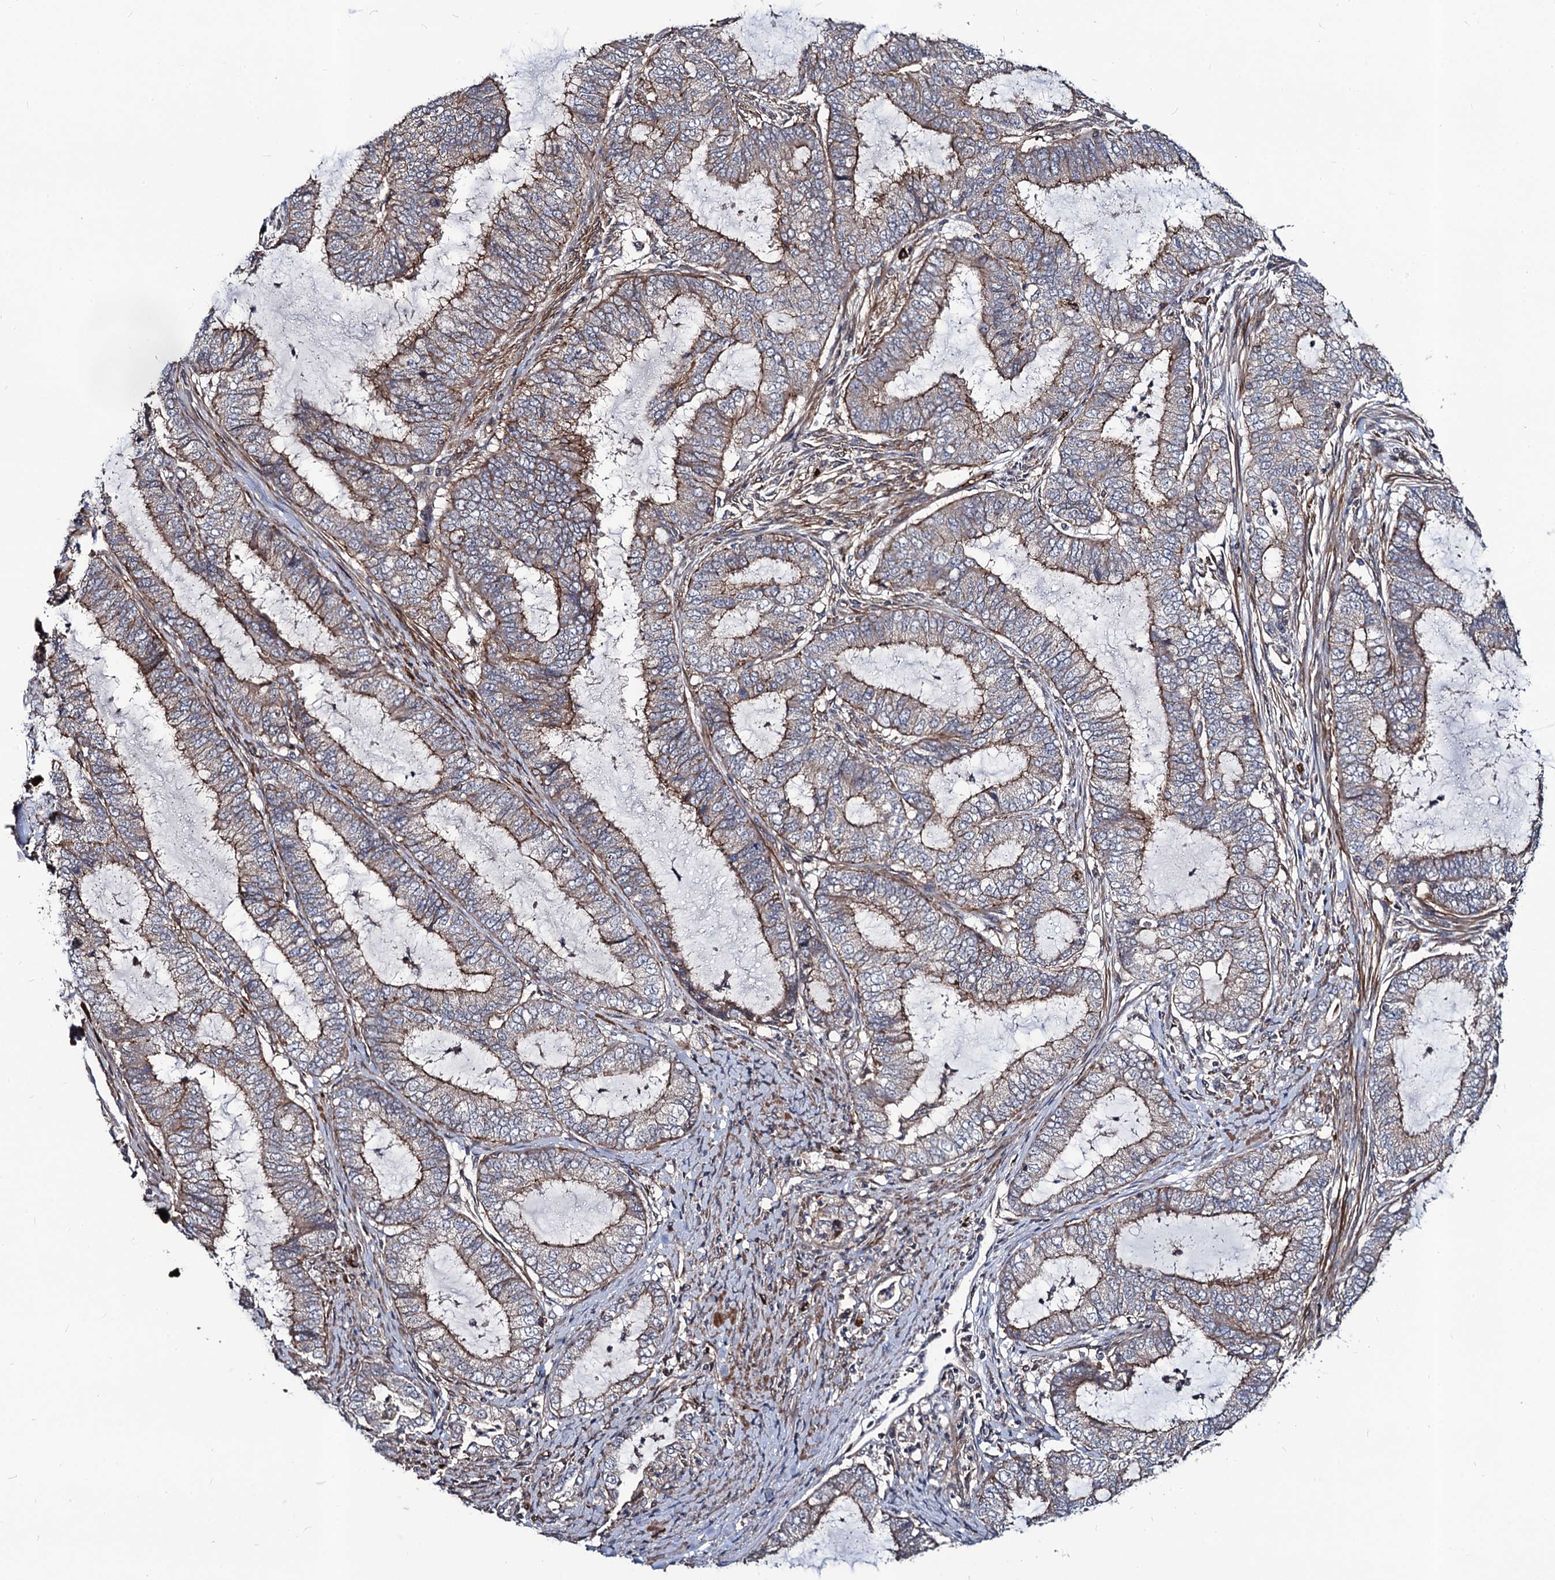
{"staining": {"intensity": "moderate", "quantity": "25%-75%", "location": "cytoplasmic/membranous"}, "tissue": "endometrial cancer", "cell_type": "Tumor cells", "image_type": "cancer", "snomed": [{"axis": "morphology", "description": "Adenocarcinoma, NOS"}, {"axis": "topography", "description": "Endometrium"}], "caption": "Moderate cytoplasmic/membranous staining is identified in approximately 25%-75% of tumor cells in adenocarcinoma (endometrial). (Stains: DAB (3,3'-diaminobenzidine) in brown, nuclei in blue, Microscopy: brightfield microscopy at high magnification).", "gene": "KXD1", "patient": {"sex": "female", "age": 51}}